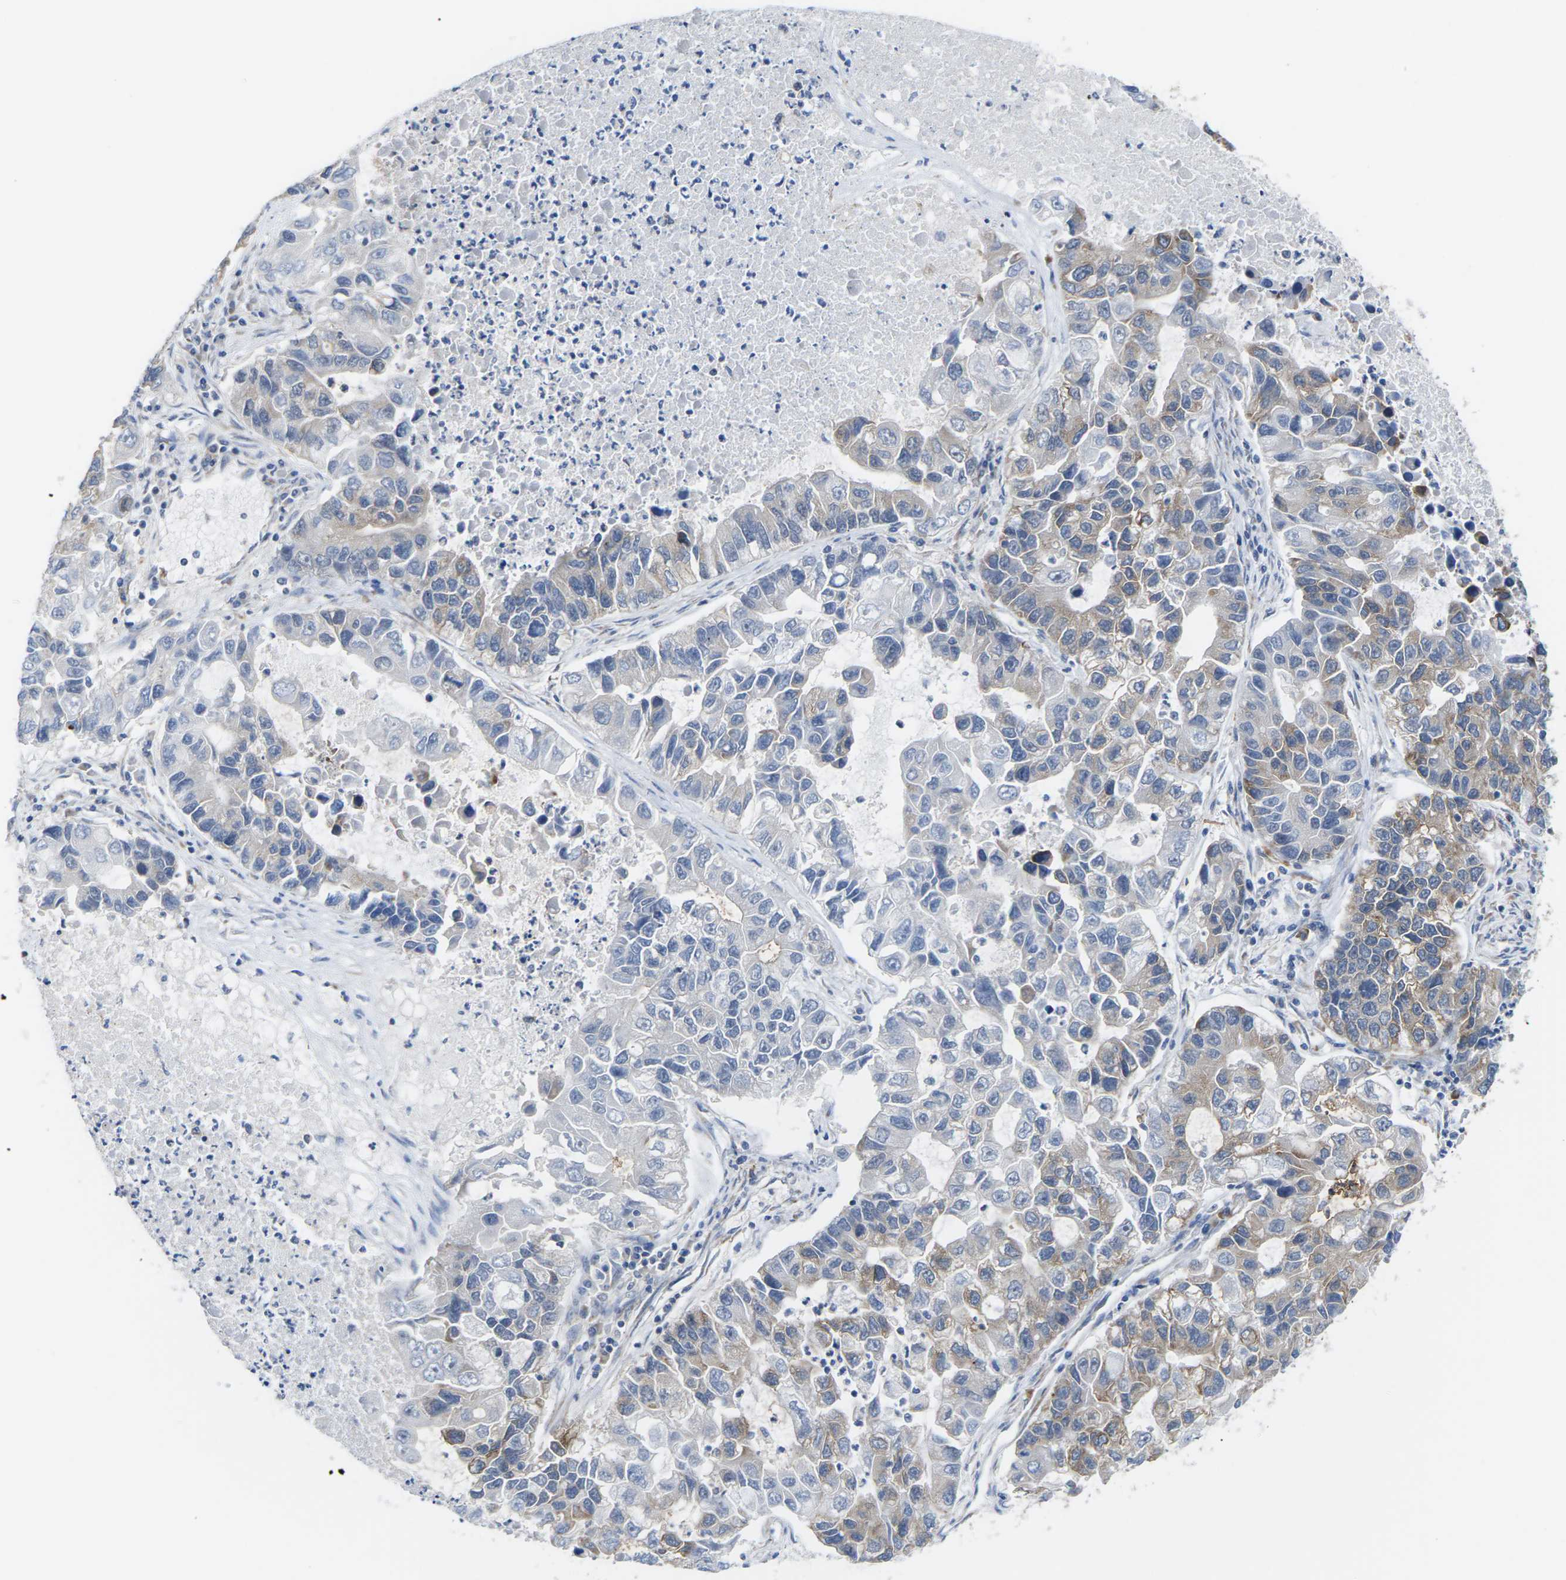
{"staining": {"intensity": "weak", "quantity": "<25%", "location": "cytoplasmic/membranous"}, "tissue": "lung cancer", "cell_type": "Tumor cells", "image_type": "cancer", "snomed": [{"axis": "morphology", "description": "Adenocarcinoma, NOS"}, {"axis": "topography", "description": "Lung"}], "caption": "This is an immunohistochemistry (IHC) histopathology image of lung cancer (adenocarcinoma). There is no expression in tumor cells.", "gene": "PDZK1IP1", "patient": {"sex": "female", "age": 51}}